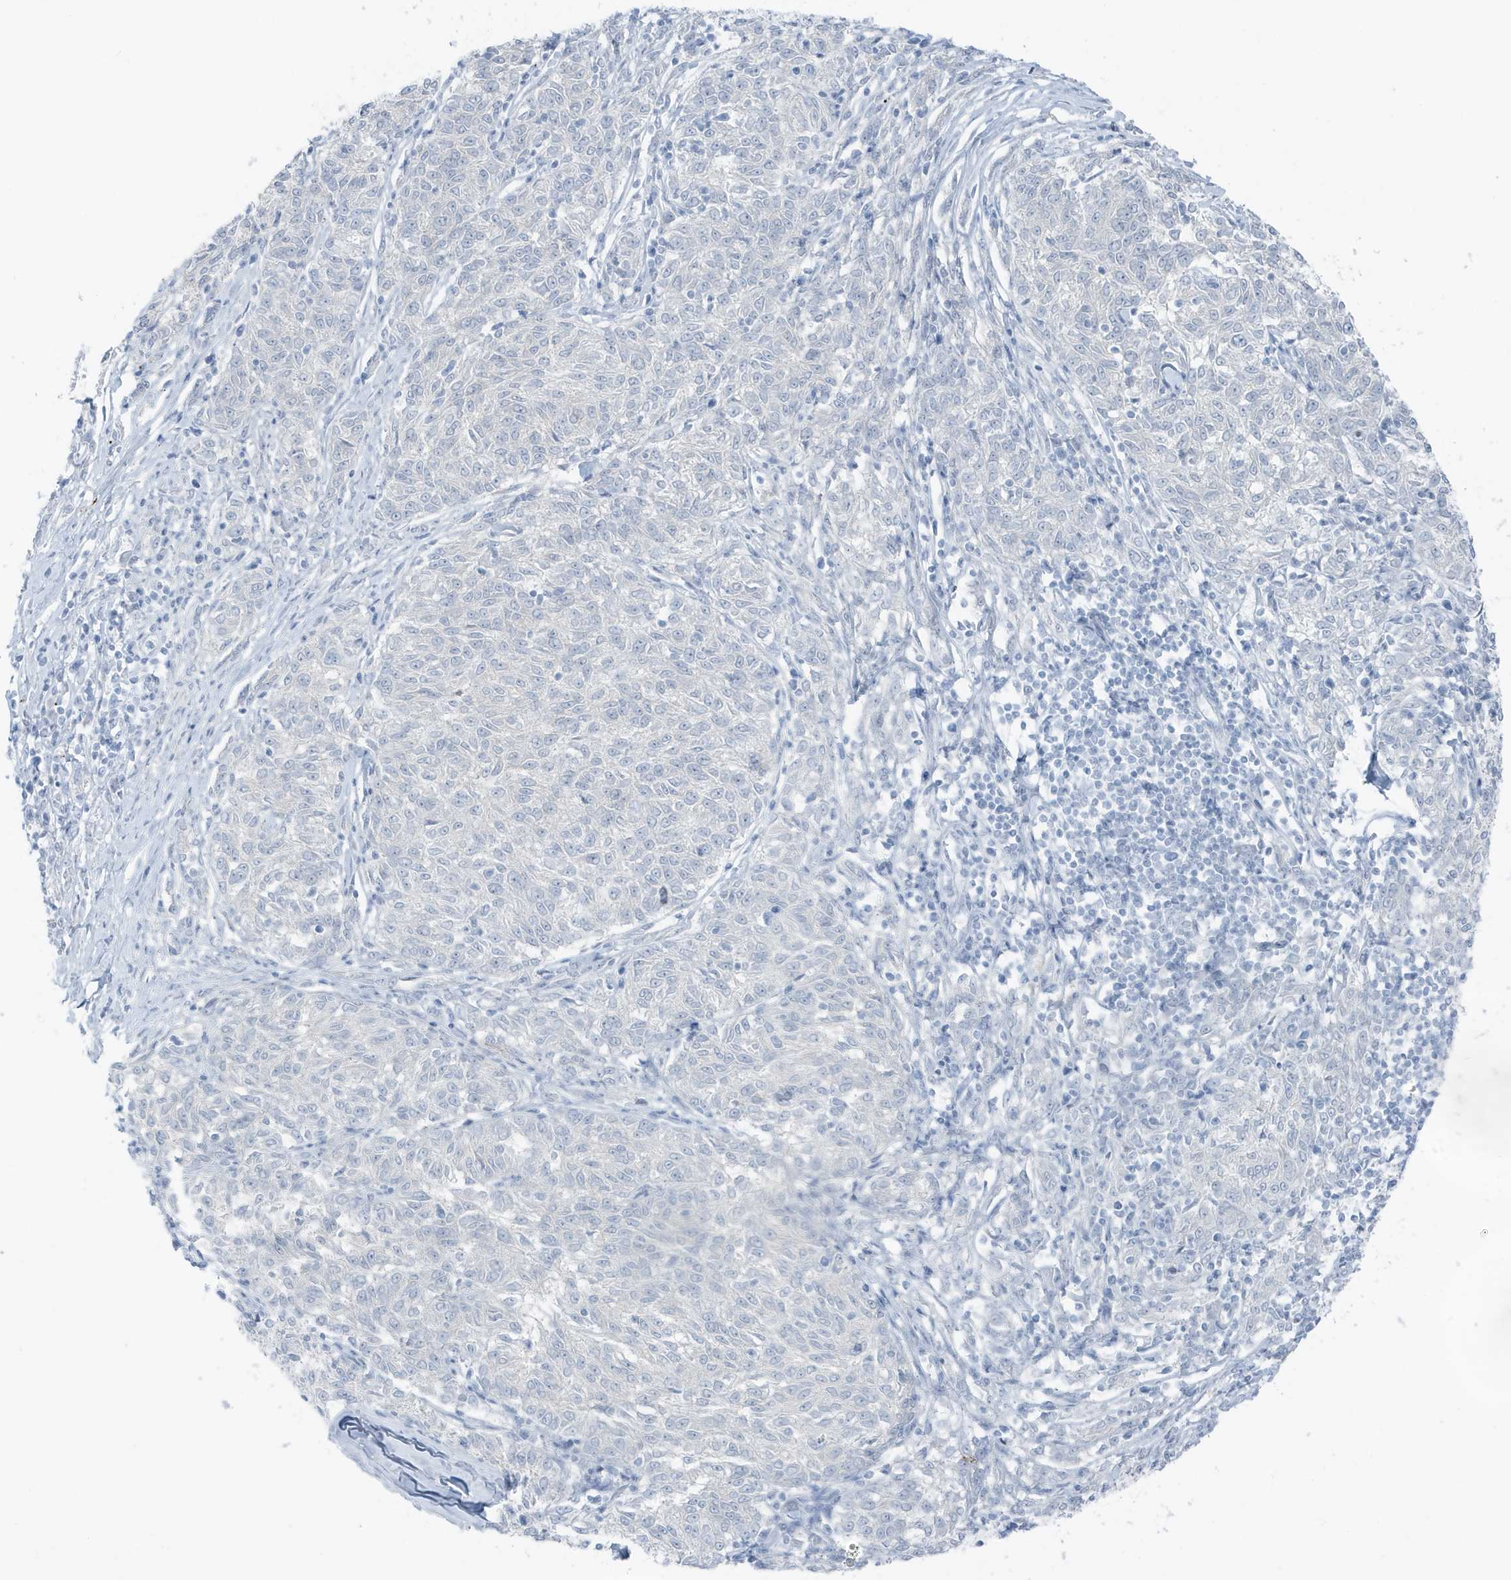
{"staining": {"intensity": "negative", "quantity": "none", "location": "none"}, "tissue": "melanoma", "cell_type": "Tumor cells", "image_type": "cancer", "snomed": [{"axis": "morphology", "description": "Malignant melanoma, NOS"}, {"axis": "topography", "description": "Skin"}], "caption": "Immunohistochemistry (IHC) micrograph of melanoma stained for a protein (brown), which reveals no staining in tumor cells.", "gene": "ZFP64", "patient": {"sex": "female", "age": 72}}